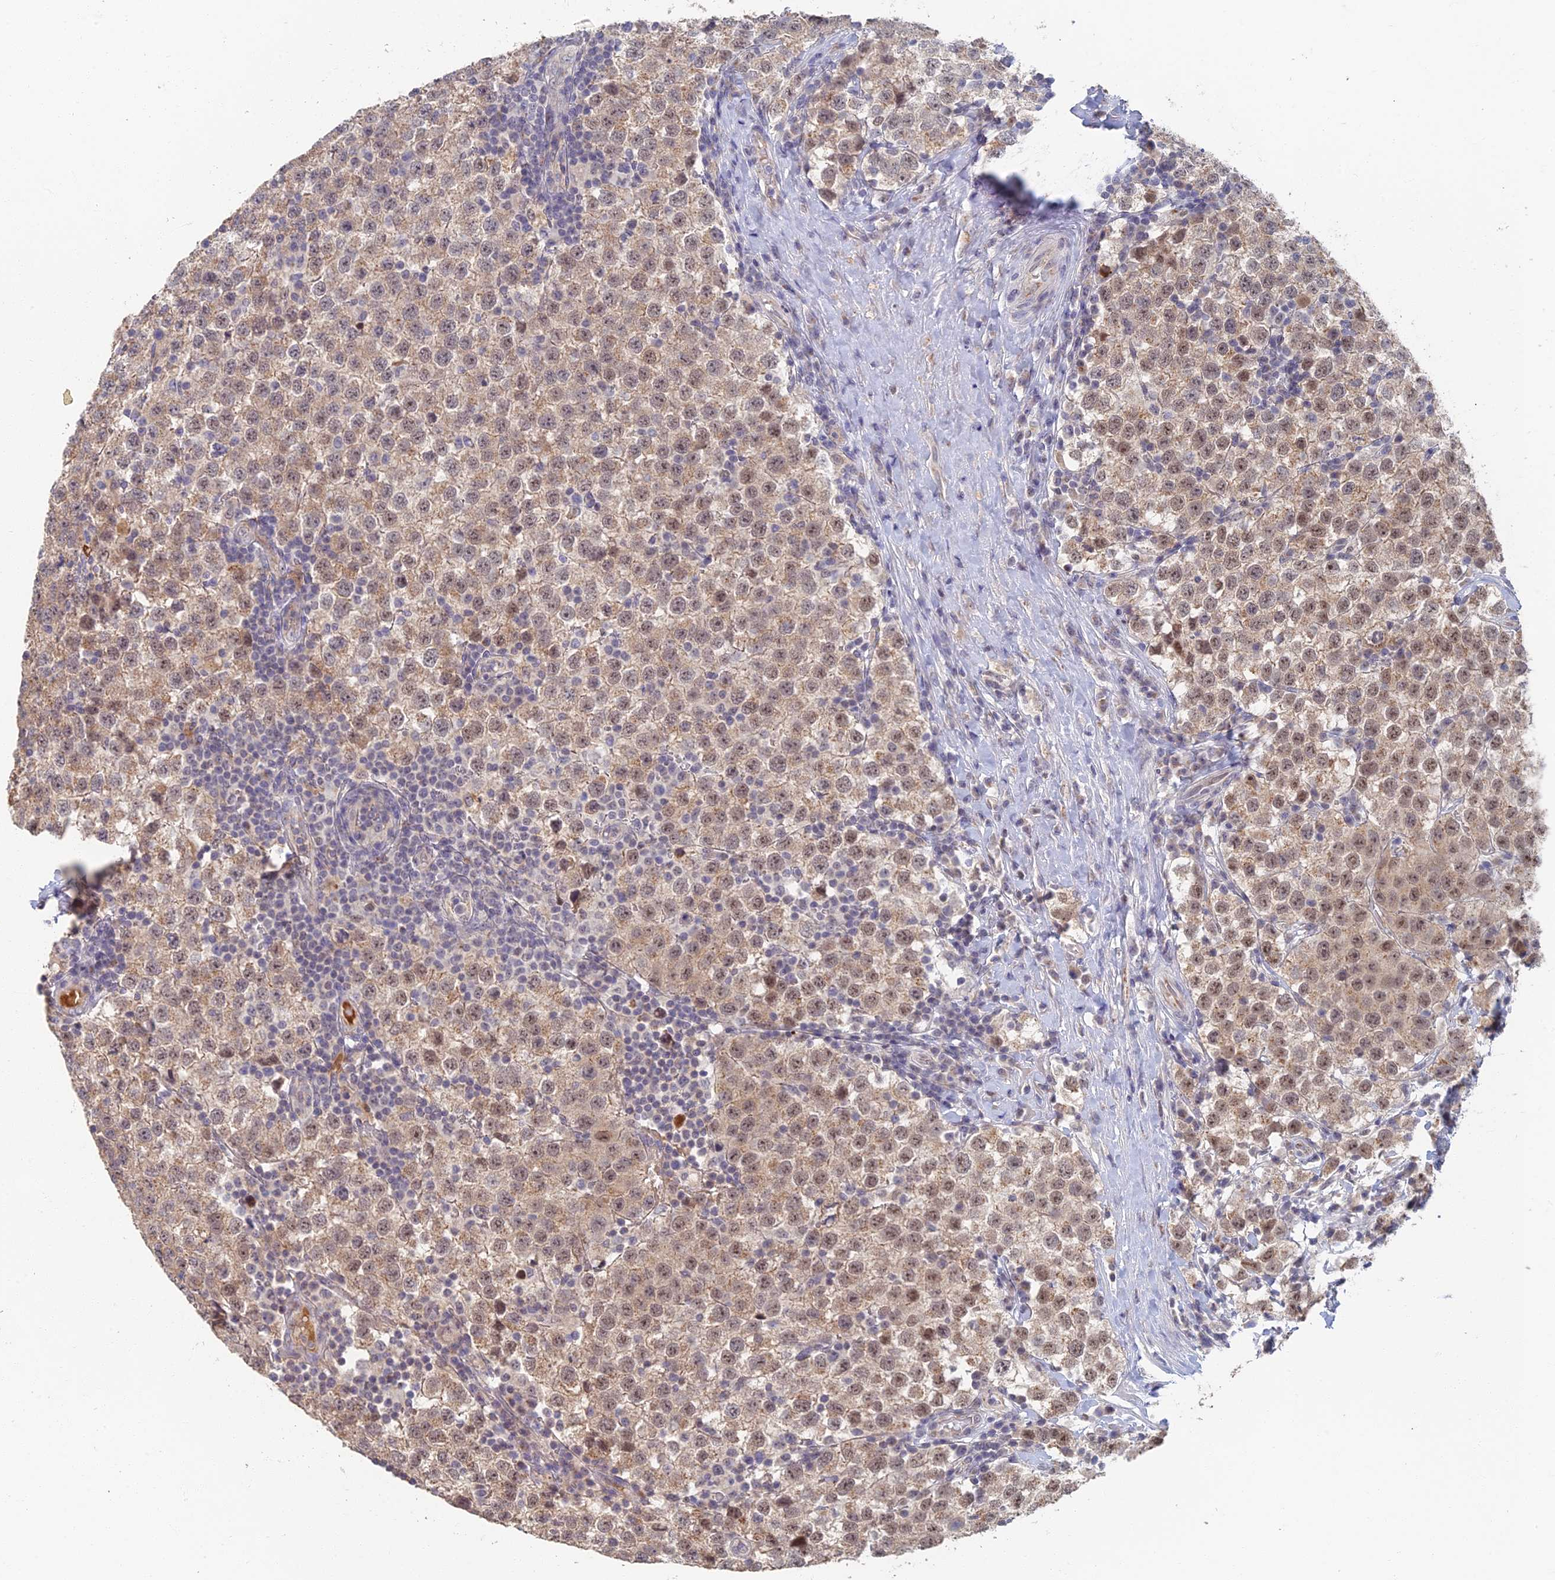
{"staining": {"intensity": "weak", "quantity": ">75%", "location": "cytoplasmic/membranous,nuclear"}, "tissue": "testis cancer", "cell_type": "Tumor cells", "image_type": "cancer", "snomed": [{"axis": "morphology", "description": "Seminoma, NOS"}, {"axis": "topography", "description": "Testis"}], "caption": "An image of human testis seminoma stained for a protein displays weak cytoplasmic/membranous and nuclear brown staining in tumor cells.", "gene": "GPATCH1", "patient": {"sex": "male", "age": 34}}